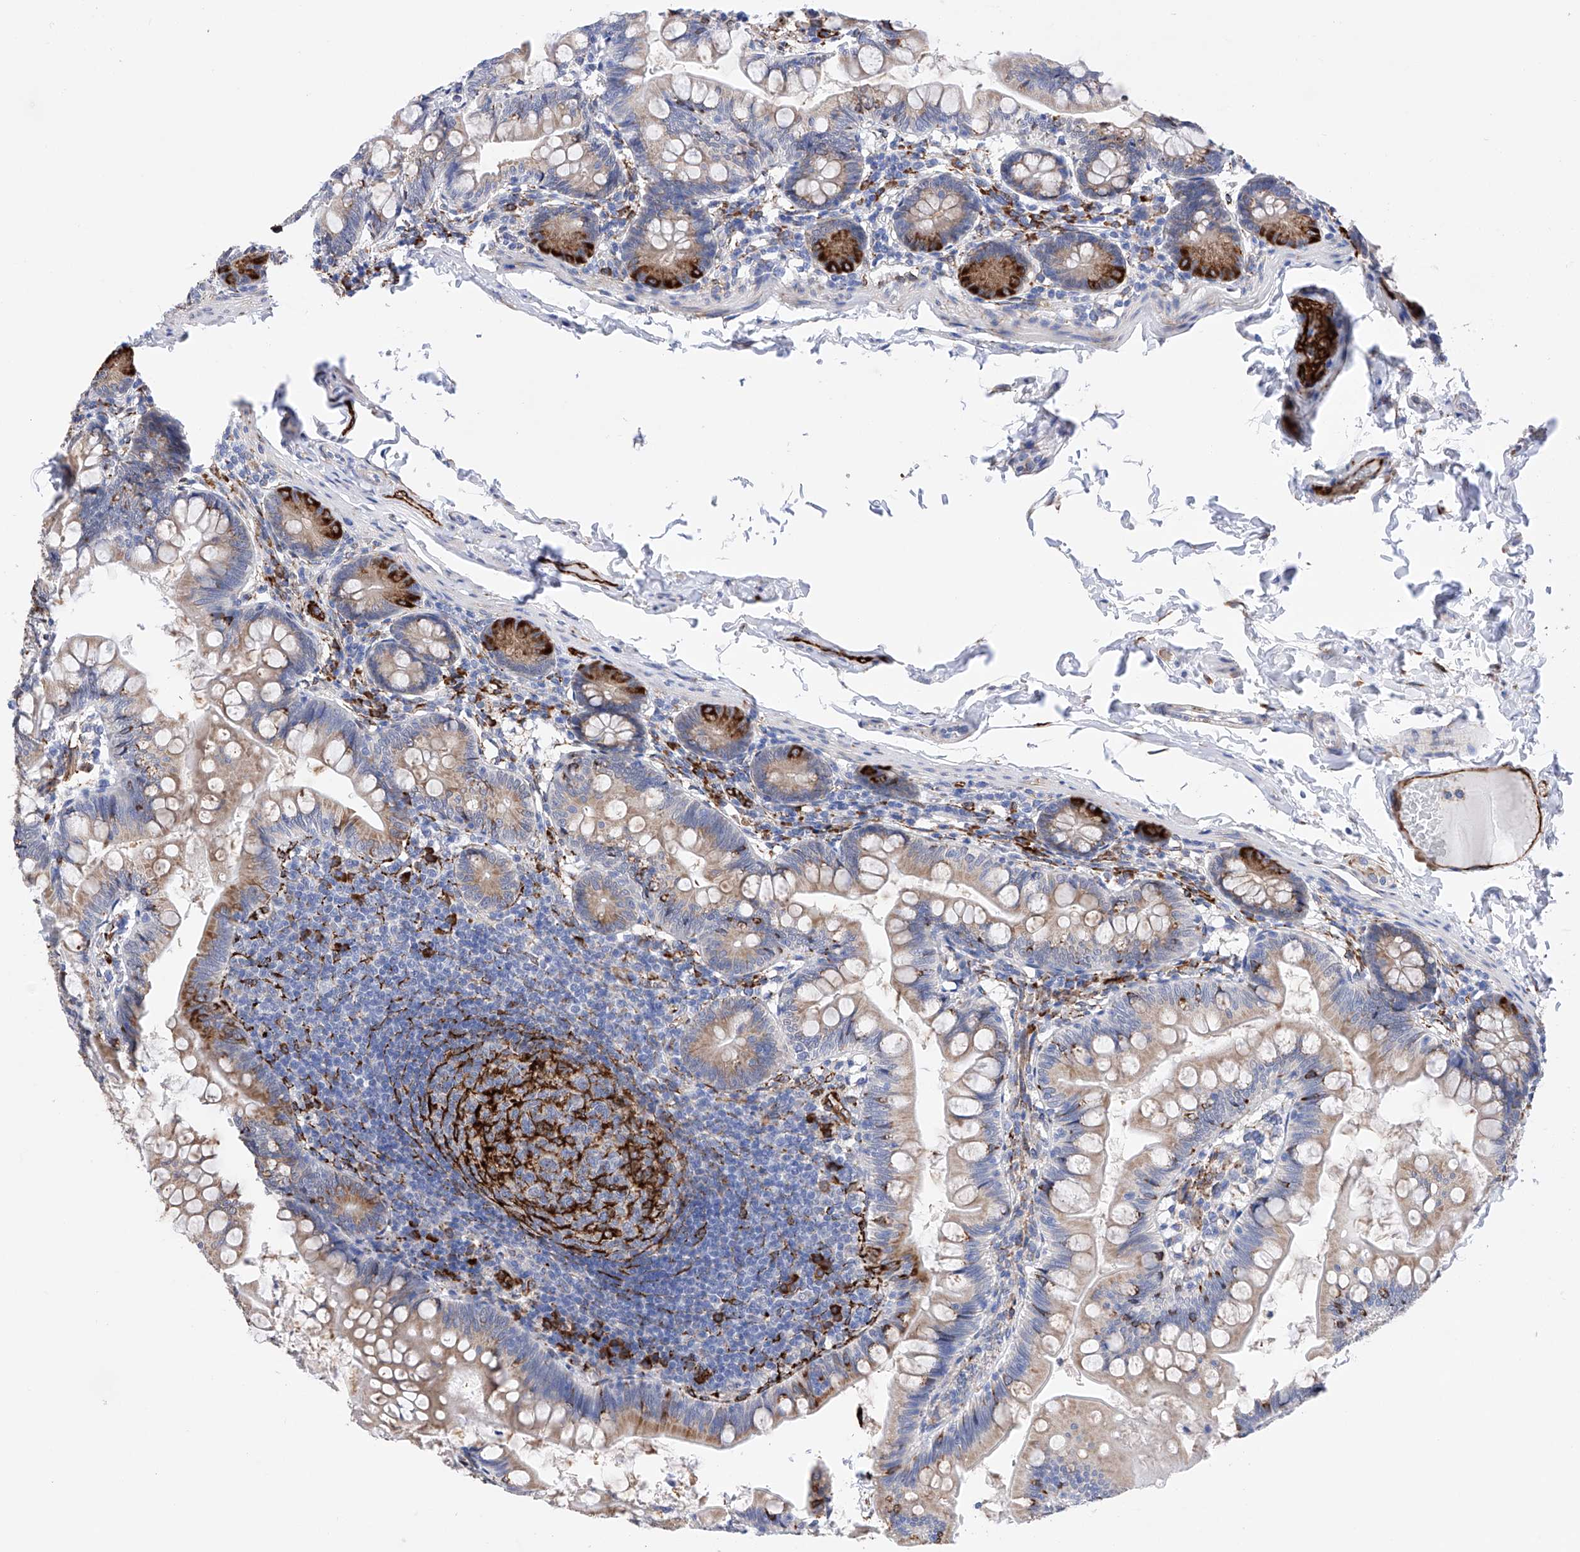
{"staining": {"intensity": "strong", "quantity": "25%-75%", "location": "cytoplasmic/membranous"}, "tissue": "small intestine", "cell_type": "Glandular cells", "image_type": "normal", "snomed": [{"axis": "morphology", "description": "Normal tissue, NOS"}, {"axis": "topography", "description": "Small intestine"}], "caption": "A micrograph of human small intestine stained for a protein reveals strong cytoplasmic/membranous brown staining in glandular cells. The staining was performed using DAB to visualize the protein expression in brown, while the nuclei were stained in blue with hematoxylin (Magnification: 20x).", "gene": "PDIA5", "patient": {"sex": "male", "age": 7}}